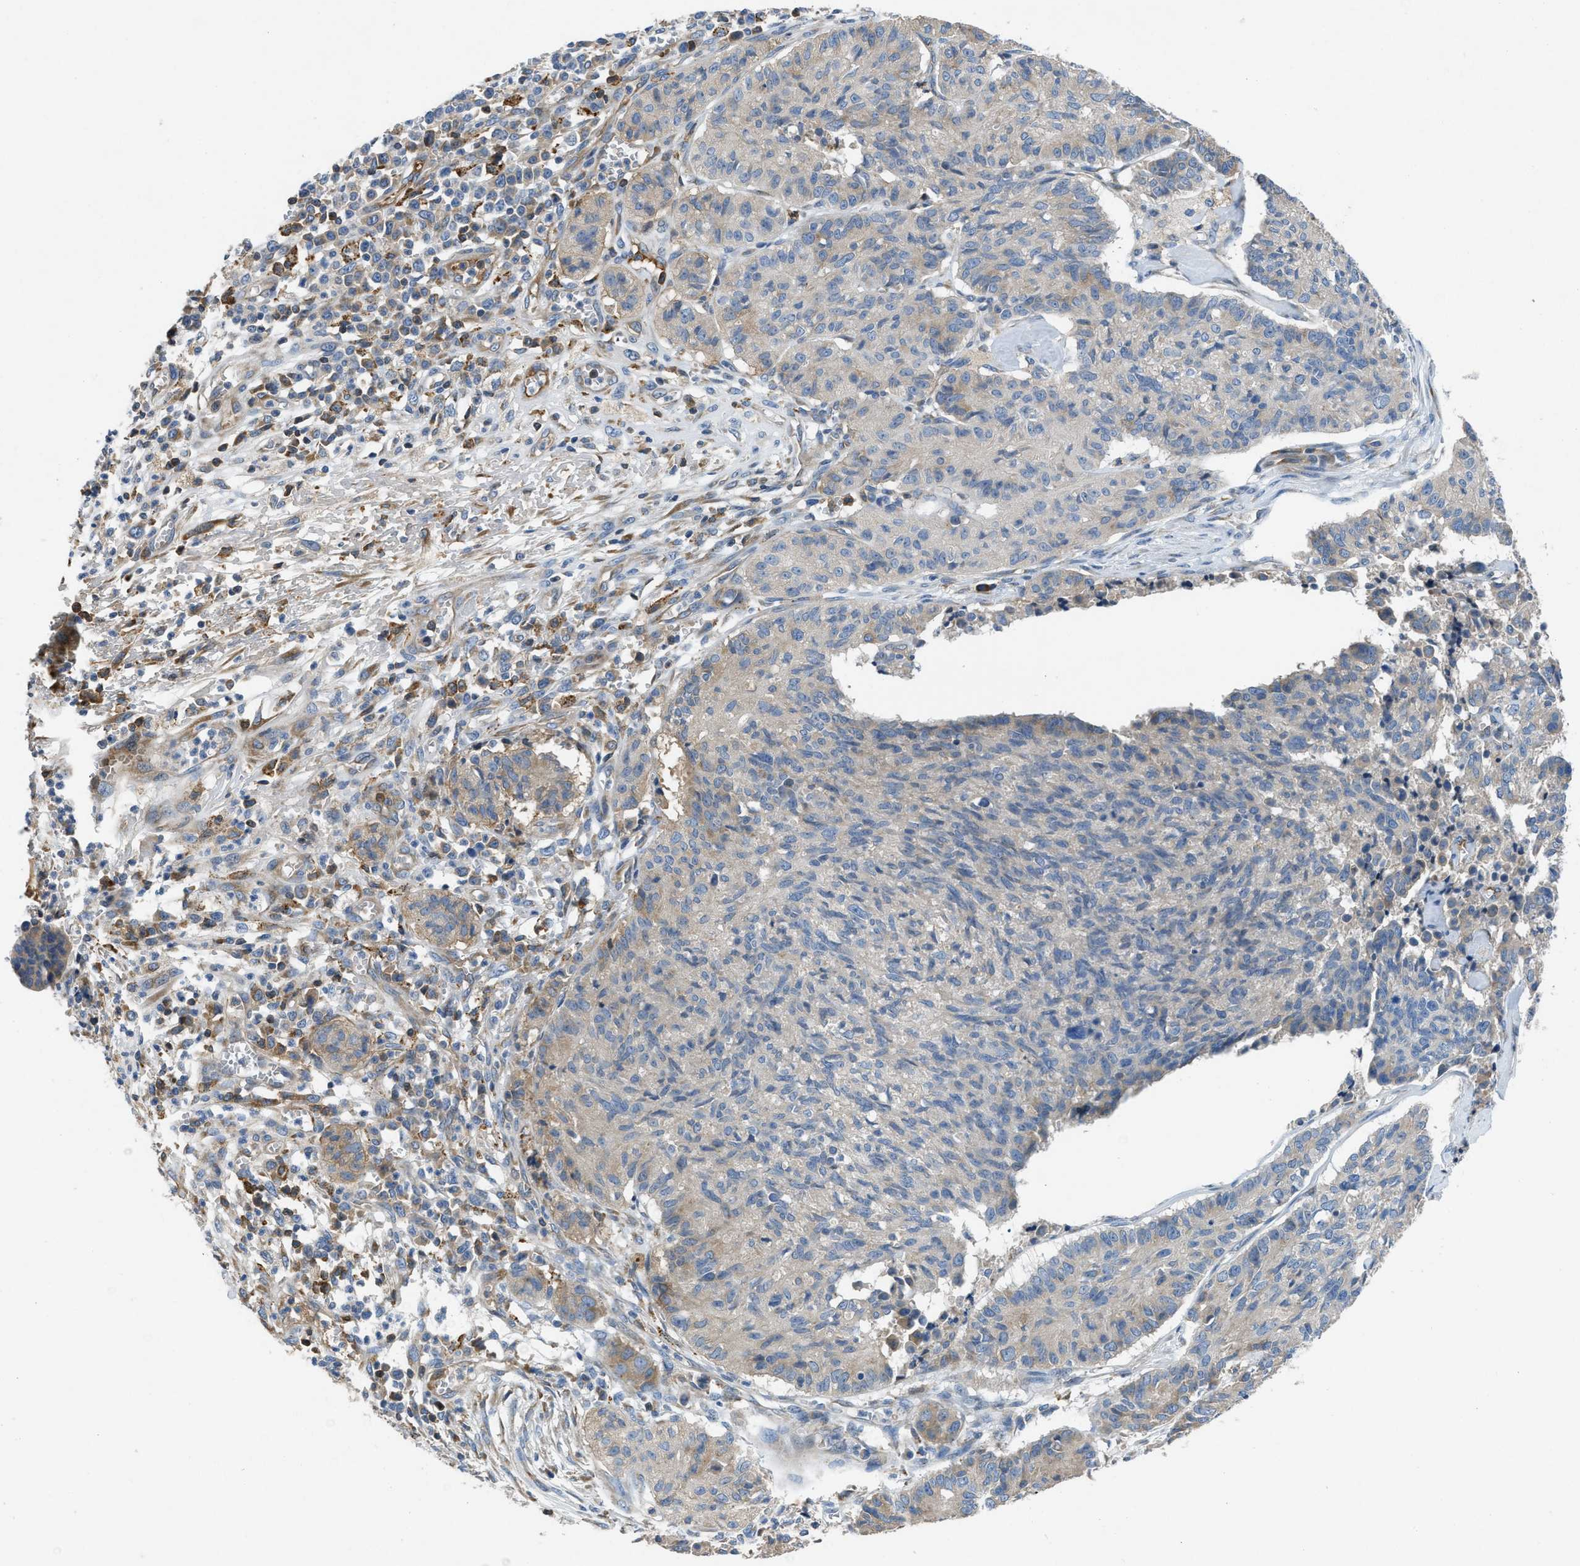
{"staining": {"intensity": "weak", "quantity": "<25%", "location": "cytoplasmic/membranous"}, "tissue": "cervical cancer", "cell_type": "Tumor cells", "image_type": "cancer", "snomed": [{"axis": "morphology", "description": "Squamous cell carcinoma, NOS"}, {"axis": "topography", "description": "Cervix"}], "caption": "Immunohistochemistry histopathology image of human cervical squamous cell carcinoma stained for a protein (brown), which exhibits no positivity in tumor cells.", "gene": "GGCX", "patient": {"sex": "female", "age": 35}}